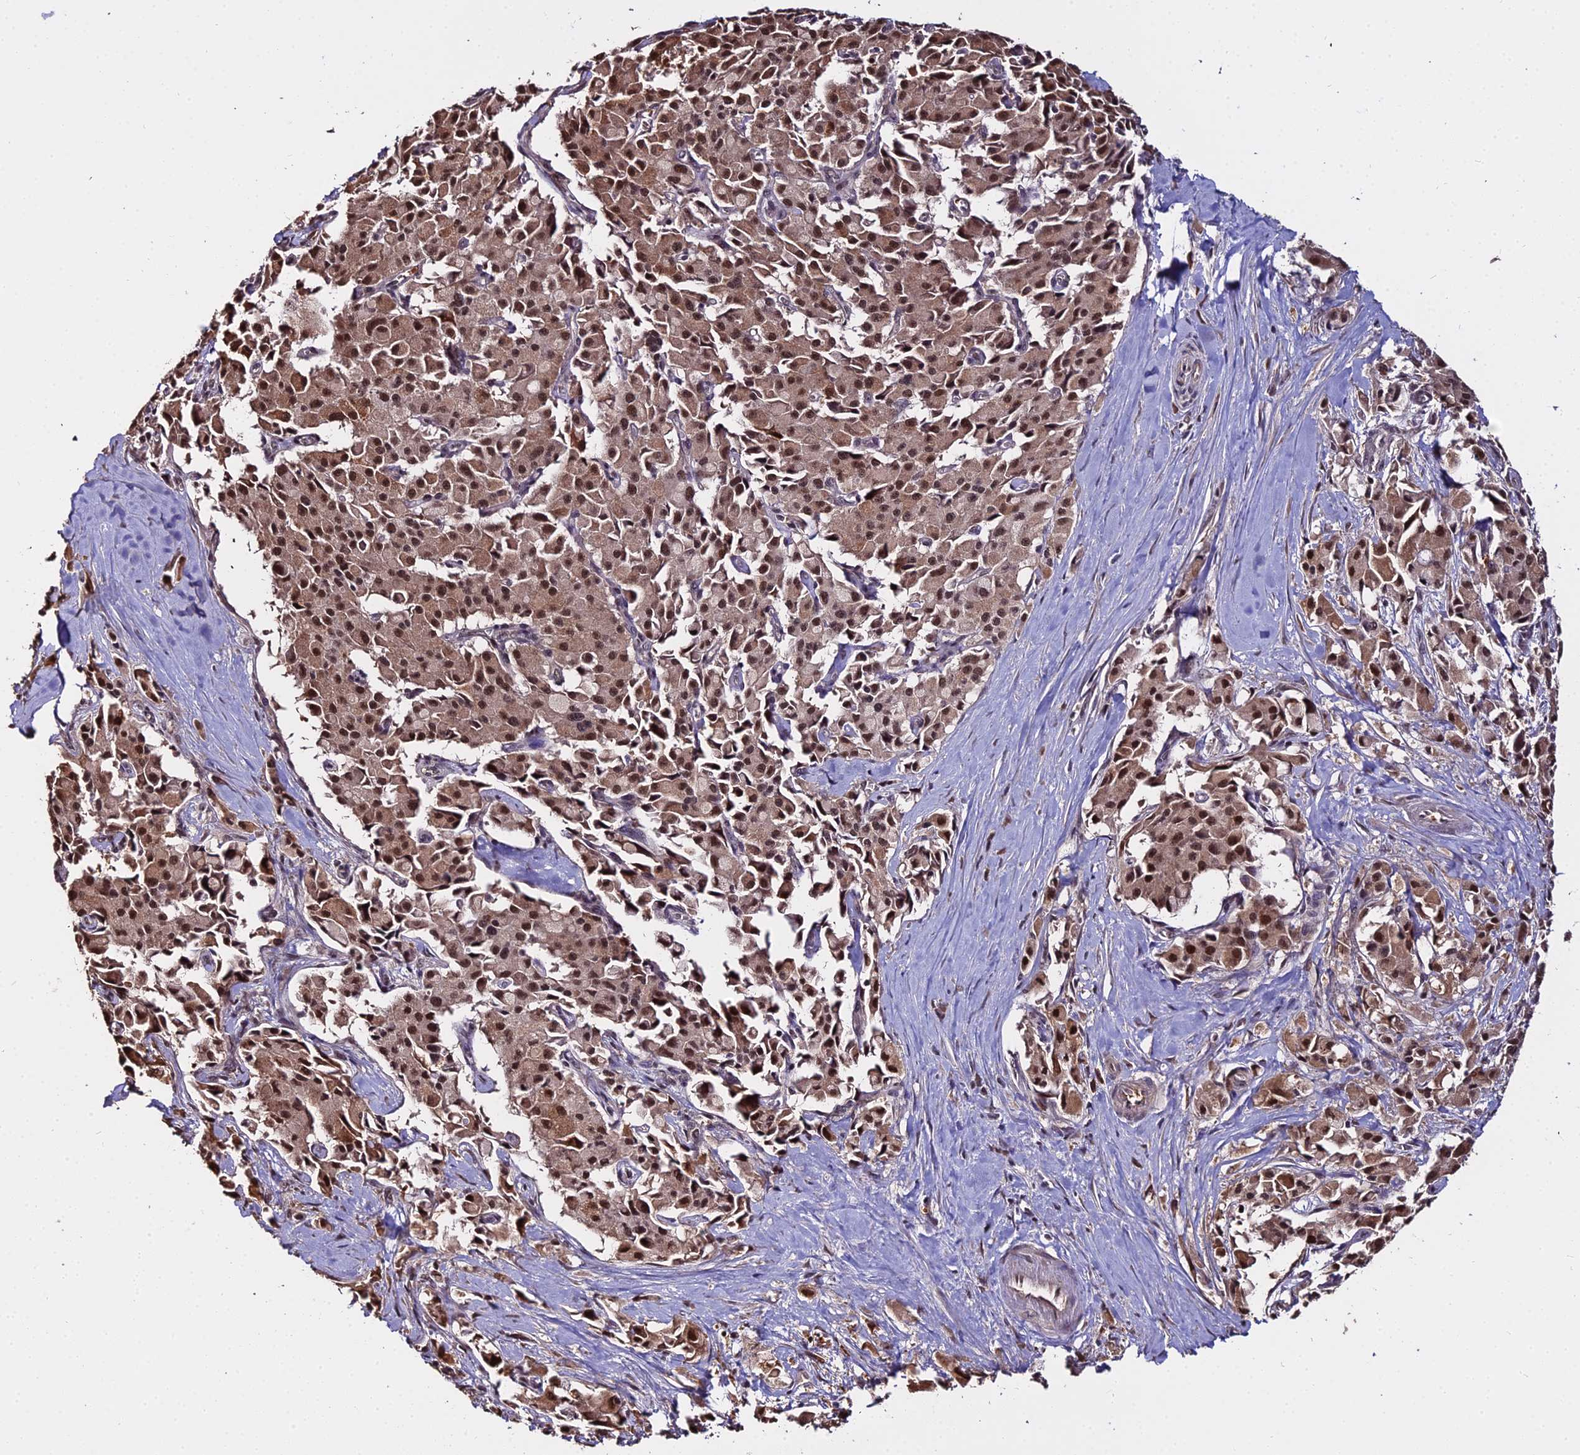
{"staining": {"intensity": "moderate", "quantity": ">75%", "location": "cytoplasmic/membranous,nuclear"}, "tissue": "pancreatic cancer", "cell_type": "Tumor cells", "image_type": "cancer", "snomed": [{"axis": "morphology", "description": "Adenocarcinoma, NOS"}, {"axis": "topography", "description": "Pancreas"}], "caption": "Immunohistochemical staining of pancreatic cancer (adenocarcinoma) shows medium levels of moderate cytoplasmic/membranous and nuclear protein positivity in approximately >75% of tumor cells.", "gene": "ZDBF2", "patient": {"sex": "male", "age": 65}}